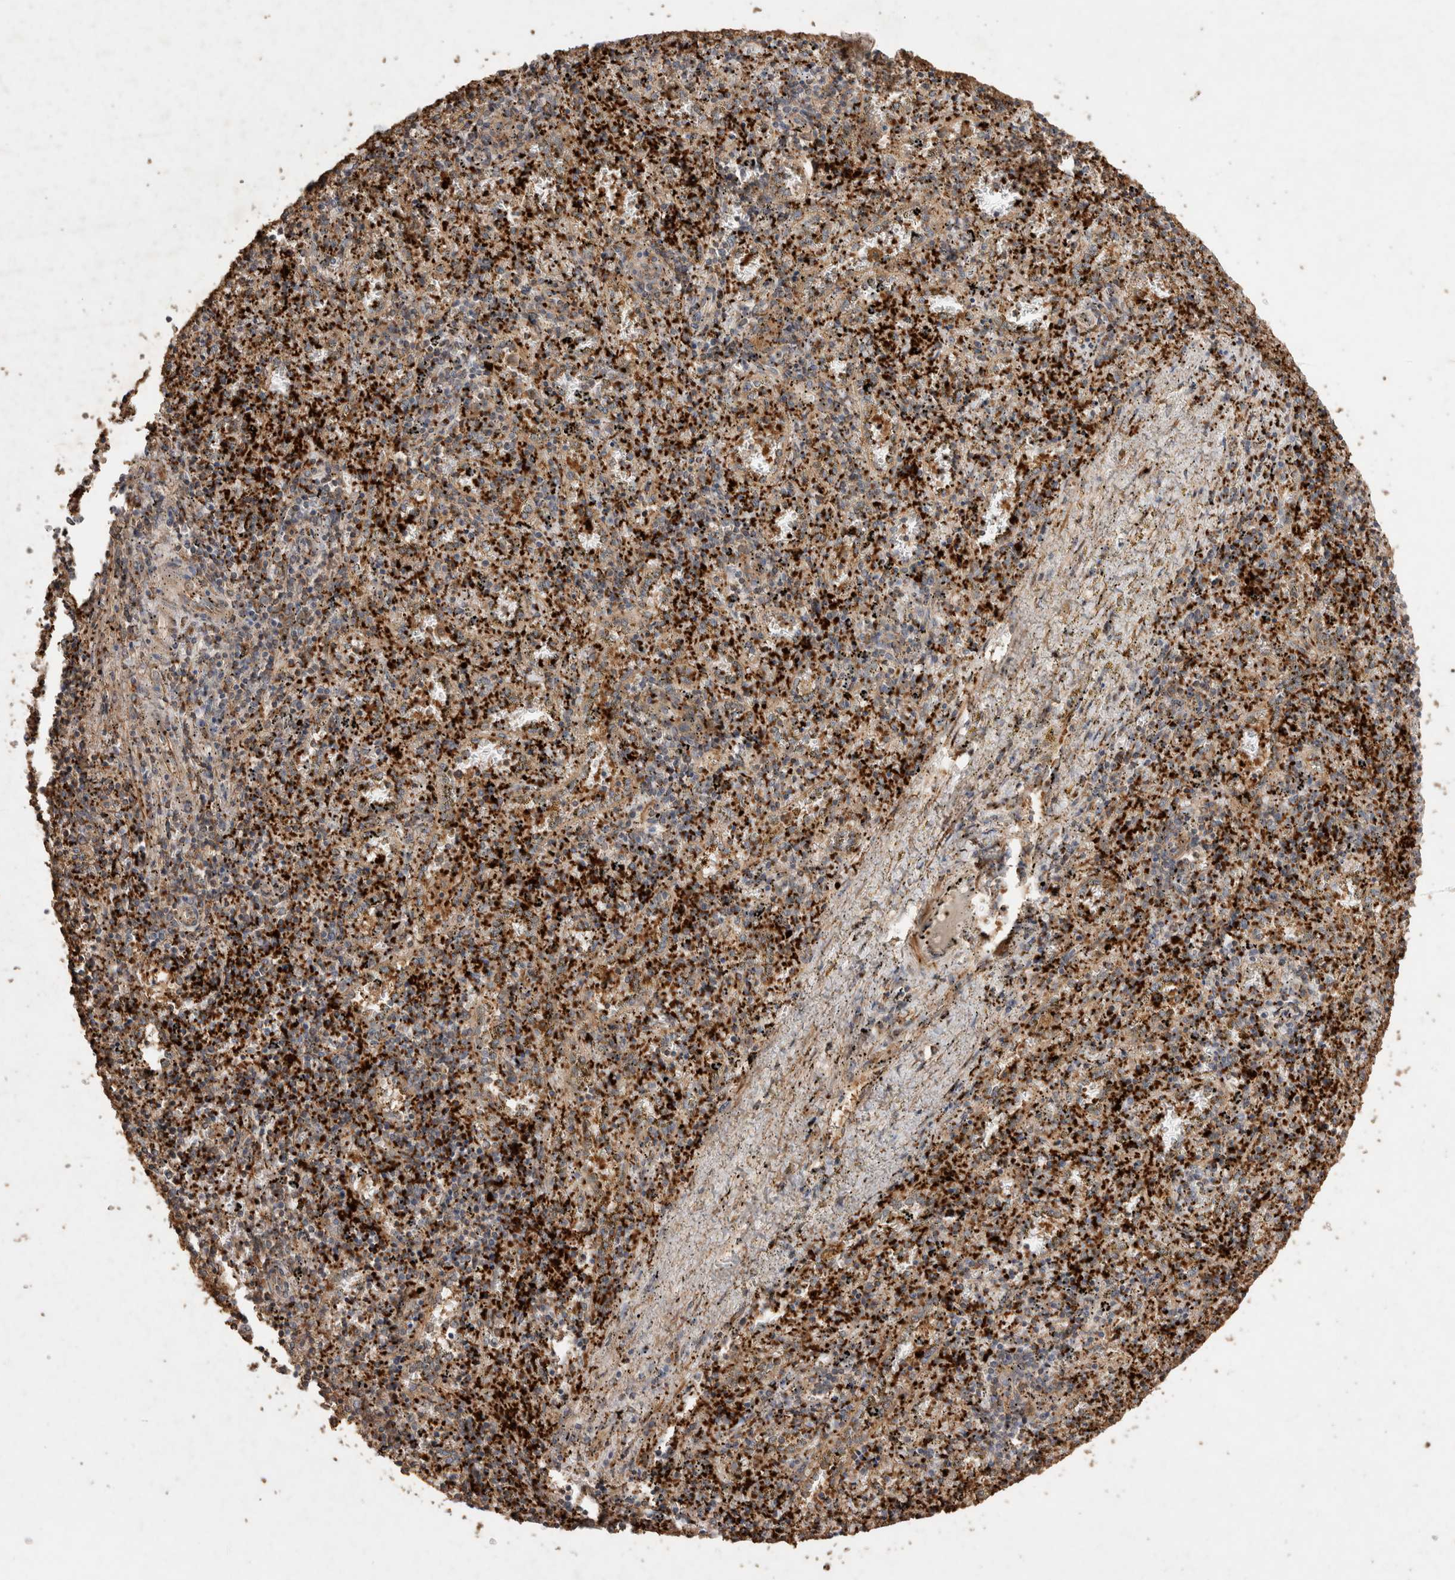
{"staining": {"intensity": "strong", "quantity": "25%-75%", "location": "cytoplasmic/membranous"}, "tissue": "spleen", "cell_type": "Cells in red pulp", "image_type": "normal", "snomed": [{"axis": "morphology", "description": "Normal tissue, NOS"}, {"axis": "topography", "description": "Spleen"}], "caption": "This photomicrograph shows immunohistochemistry (IHC) staining of normal spleen, with high strong cytoplasmic/membranous positivity in about 25%-75% of cells in red pulp.", "gene": "SNX31", "patient": {"sex": "male", "age": 11}}